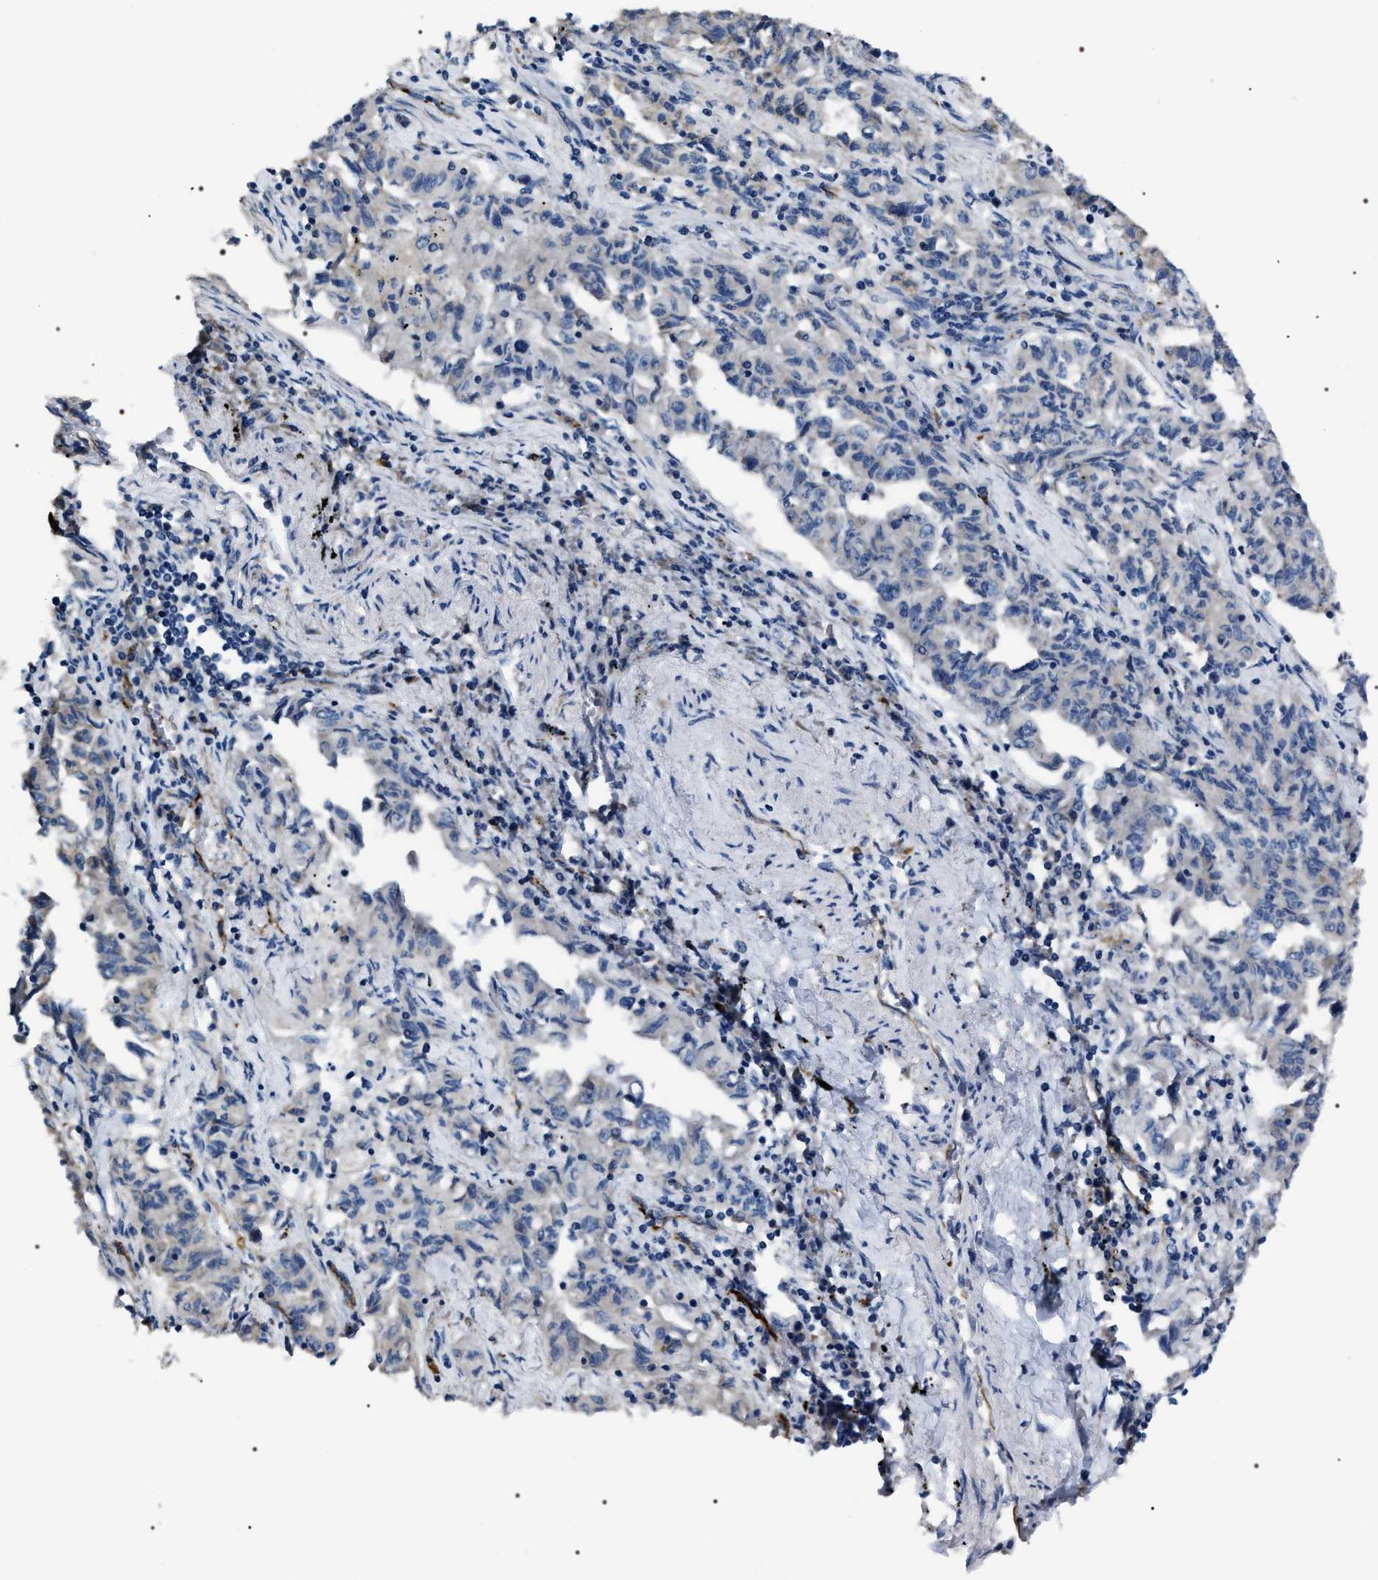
{"staining": {"intensity": "negative", "quantity": "none", "location": "none"}, "tissue": "lung cancer", "cell_type": "Tumor cells", "image_type": "cancer", "snomed": [{"axis": "morphology", "description": "Adenocarcinoma, NOS"}, {"axis": "topography", "description": "Lung"}], "caption": "Tumor cells show no significant protein positivity in adenocarcinoma (lung).", "gene": "PKD1L1", "patient": {"sex": "female", "age": 51}}